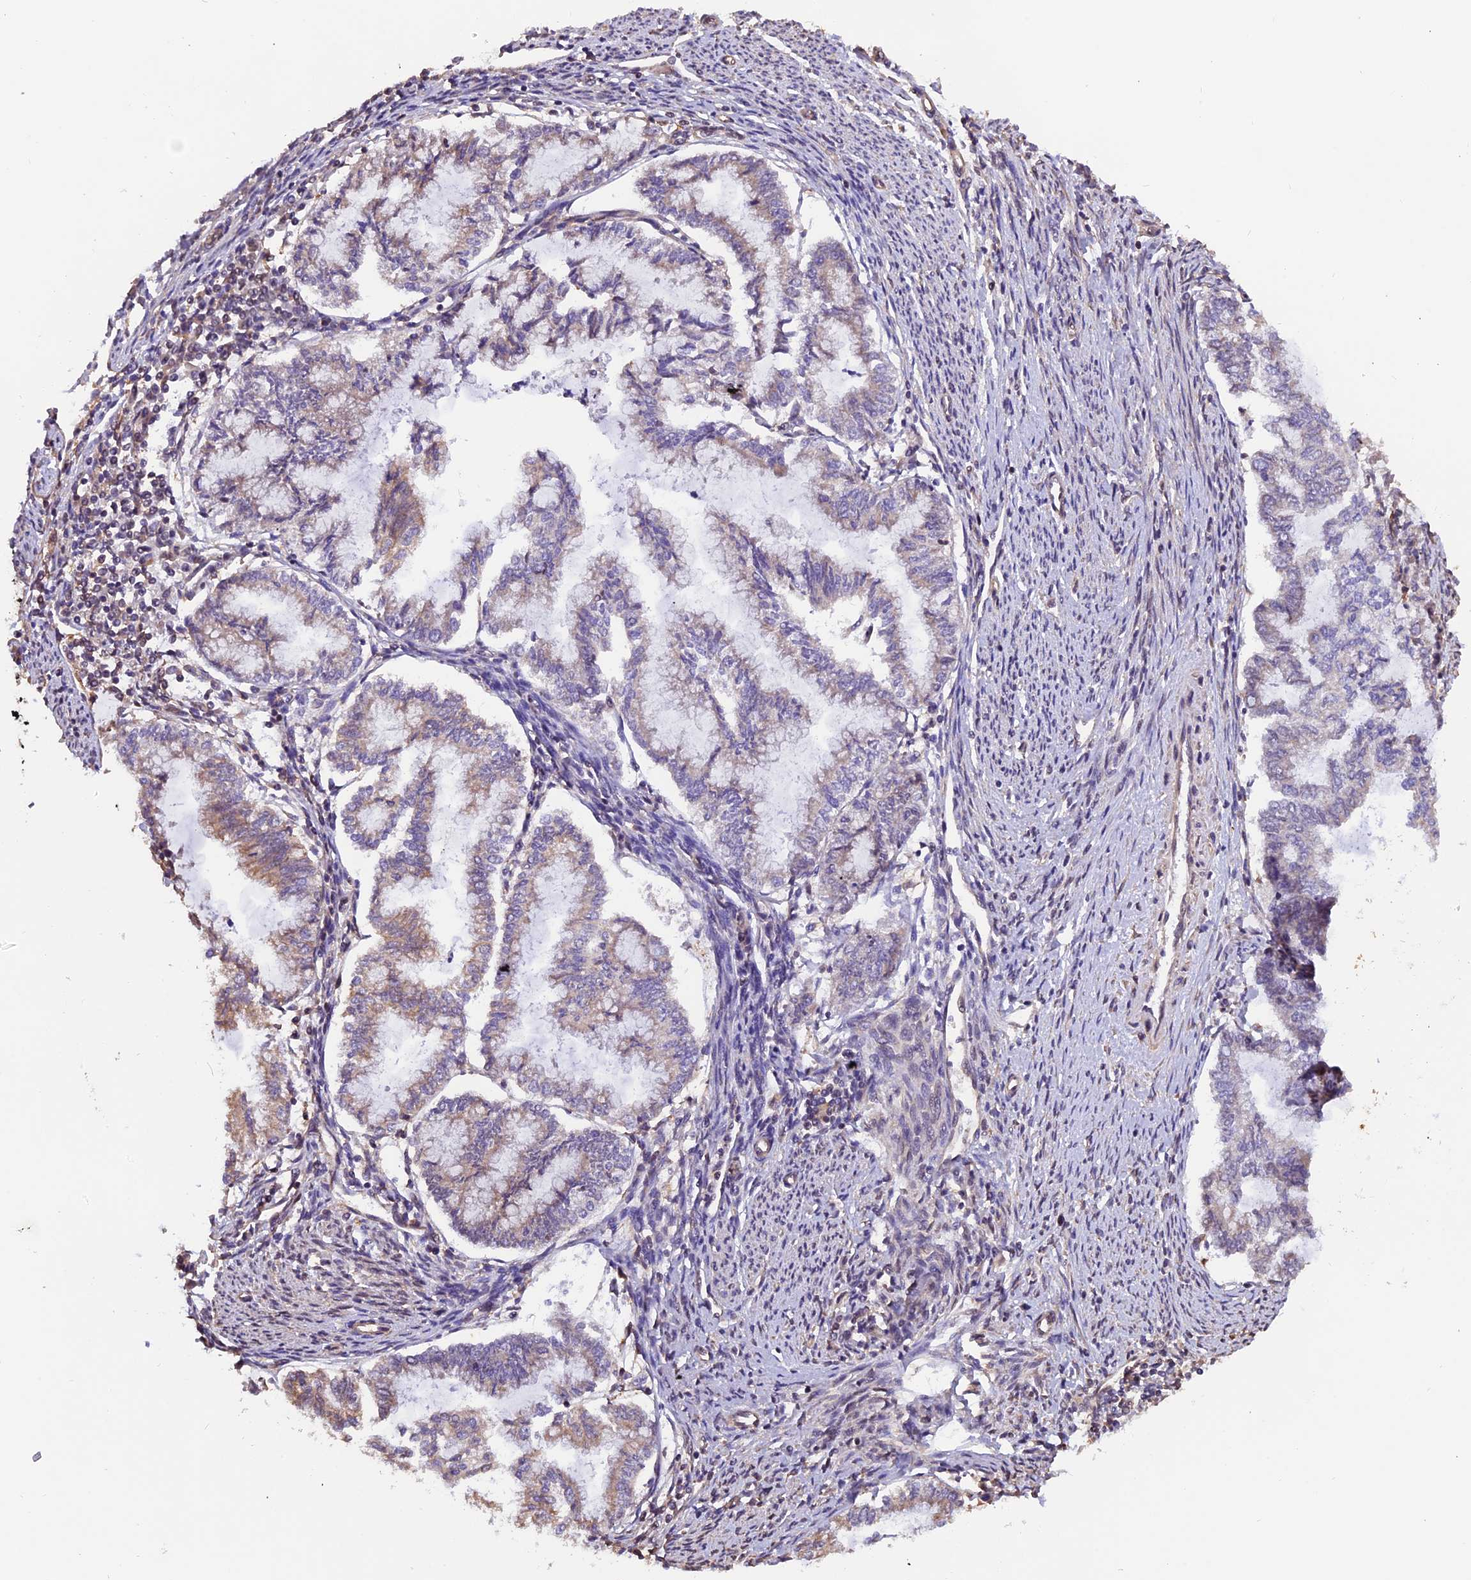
{"staining": {"intensity": "weak", "quantity": "<25%", "location": "cytoplasmic/membranous"}, "tissue": "endometrial cancer", "cell_type": "Tumor cells", "image_type": "cancer", "snomed": [{"axis": "morphology", "description": "Adenocarcinoma, NOS"}, {"axis": "topography", "description": "Endometrium"}], "caption": "The histopathology image reveals no staining of tumor cells in endometrial cancer.", "gene": "ZC3H4", "patient": {"sex": "female", "age": 79}}